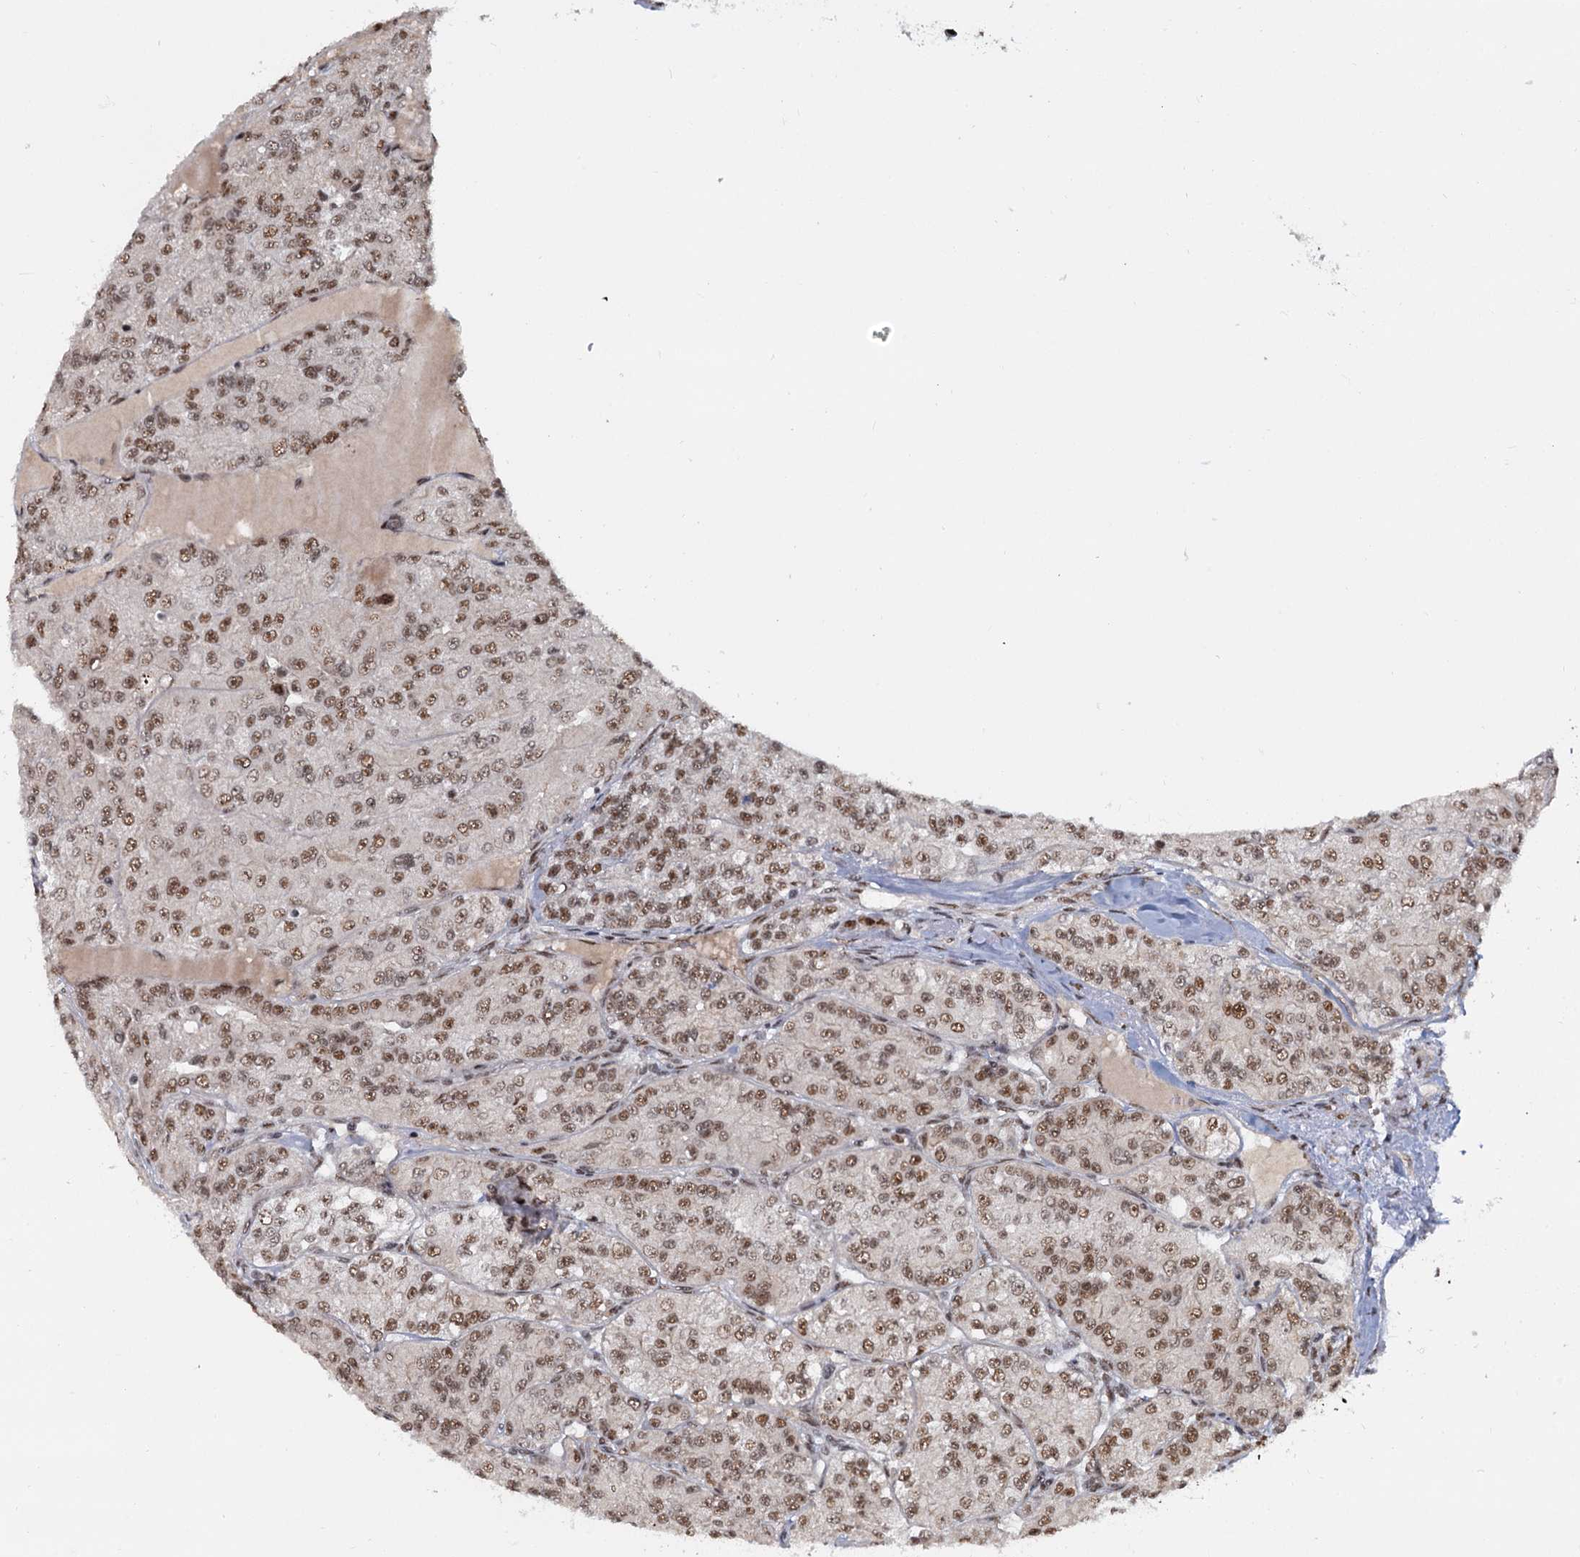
{"staining": {"intensity": "moderate", "quantity": ">75%", "location": "nuclear"}, "tissue": "renal cancer", "cell_type": "Tumor cells", "image_type": "cancer", "snomed": [{"axis": "morphology", "description": "Adenocarcinoma, NOS"}, {"axis": "topography", "description": "Kidney"}], "caption": "This is a histology image of immunohistochemistry (IHC) staining of renal cancer (adenocarcinoma), which shows moderate expression in the nuclear of tumor cells.", "gene": "WBP4", "patient": {"sex": "female", "age": 63}}